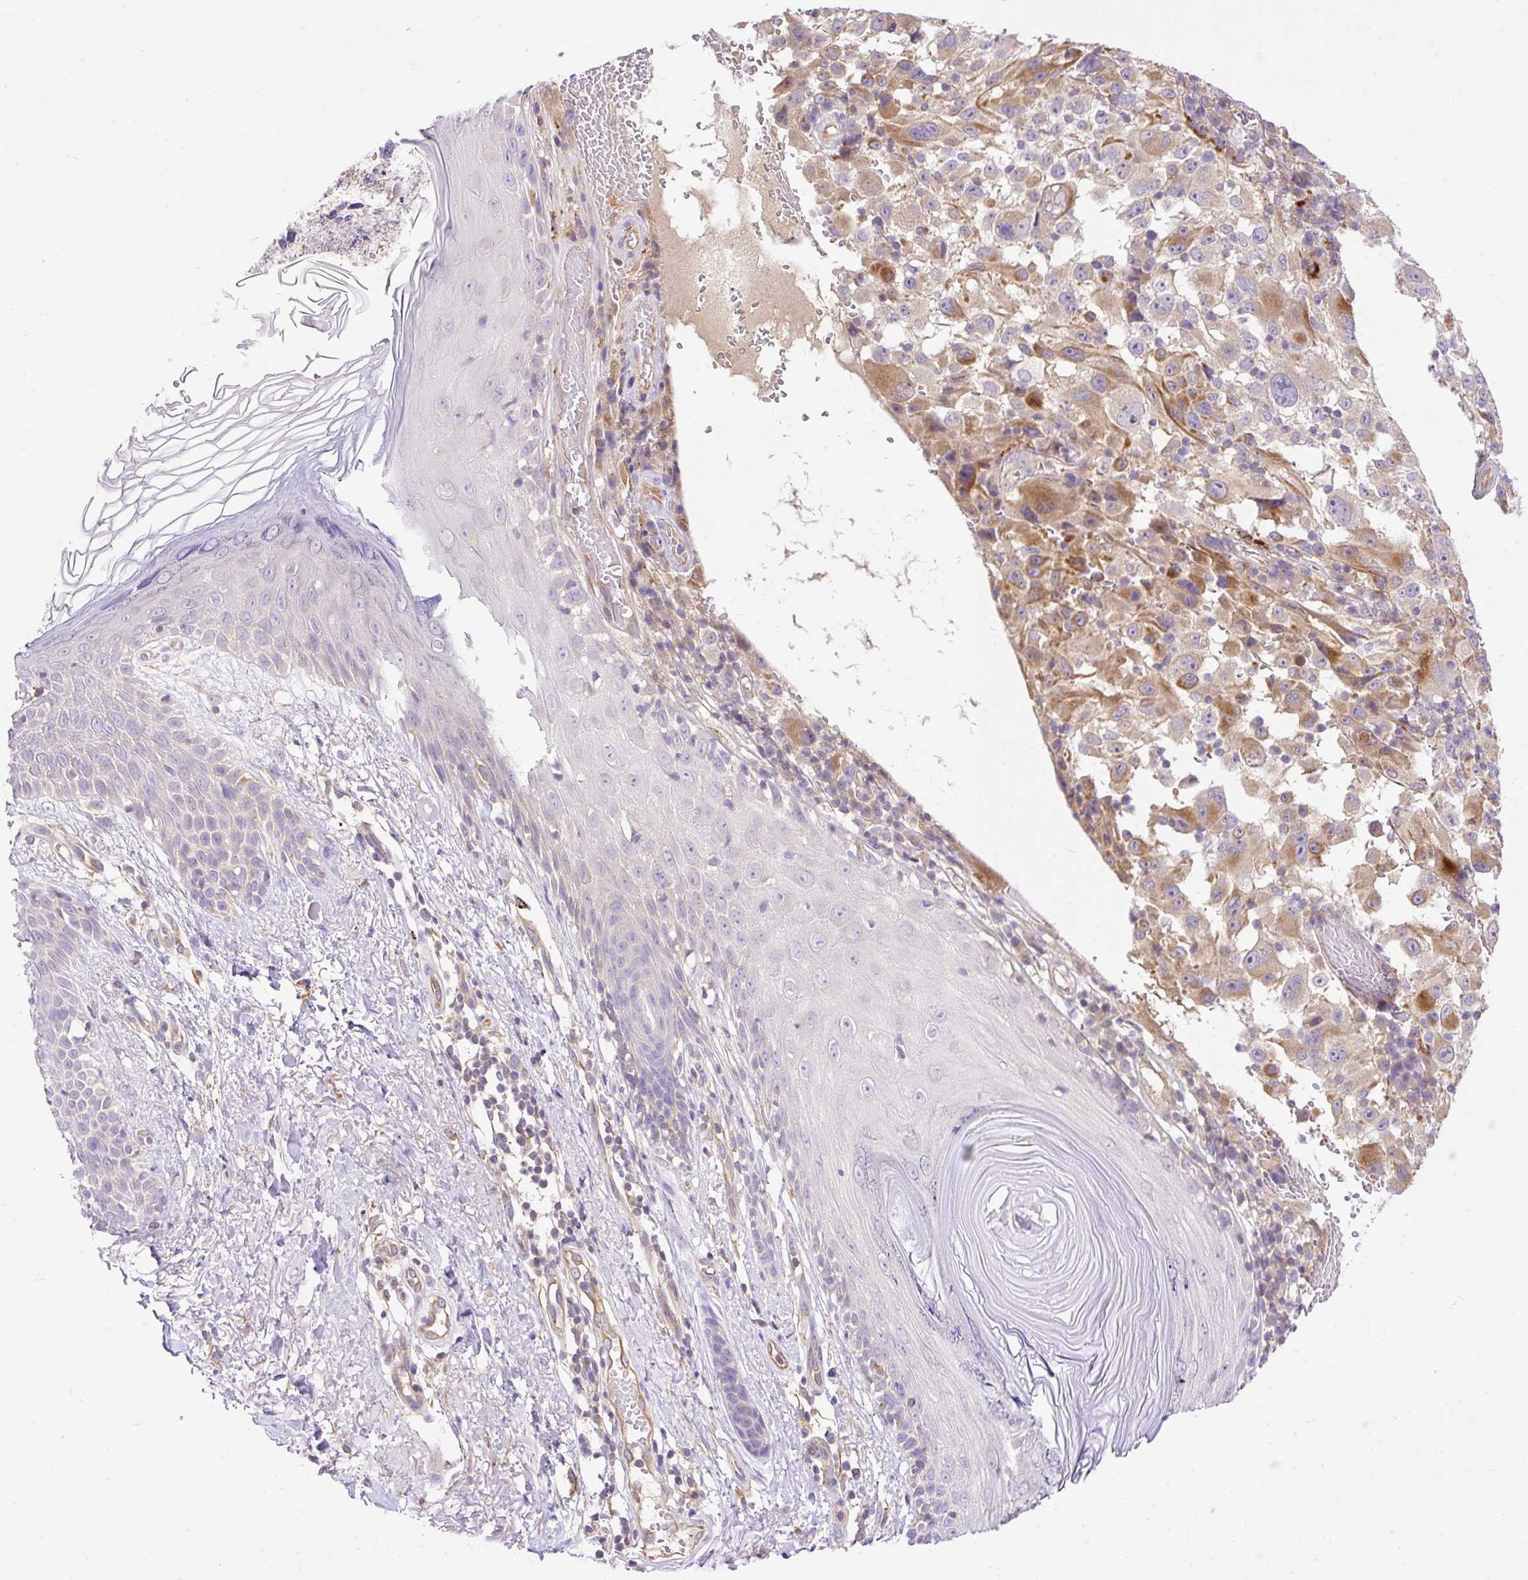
{"staining": {"intensity": "moderate", "quantity": "<25%", "location": "cytoplasmic/membranous"}, "tissue": "melanoma", "cell_type": "Tumor cells", "image_type": "cancer", "snomed": [{"axis": "morphology", "description": "Malignant melanoma, NOS"}, {"axis": "topography", "description": "Skin"}], "caption": "Immunohistochemistry of melanoma reveals low levels of moderate cytoplasmic/membranous positivity in approximately <25% of tumor cells. (DAB = brown stain, brightfield microscopy at high magnification).", "gene": "HEXB", "patient": {"sex": "female", "age": 71}}